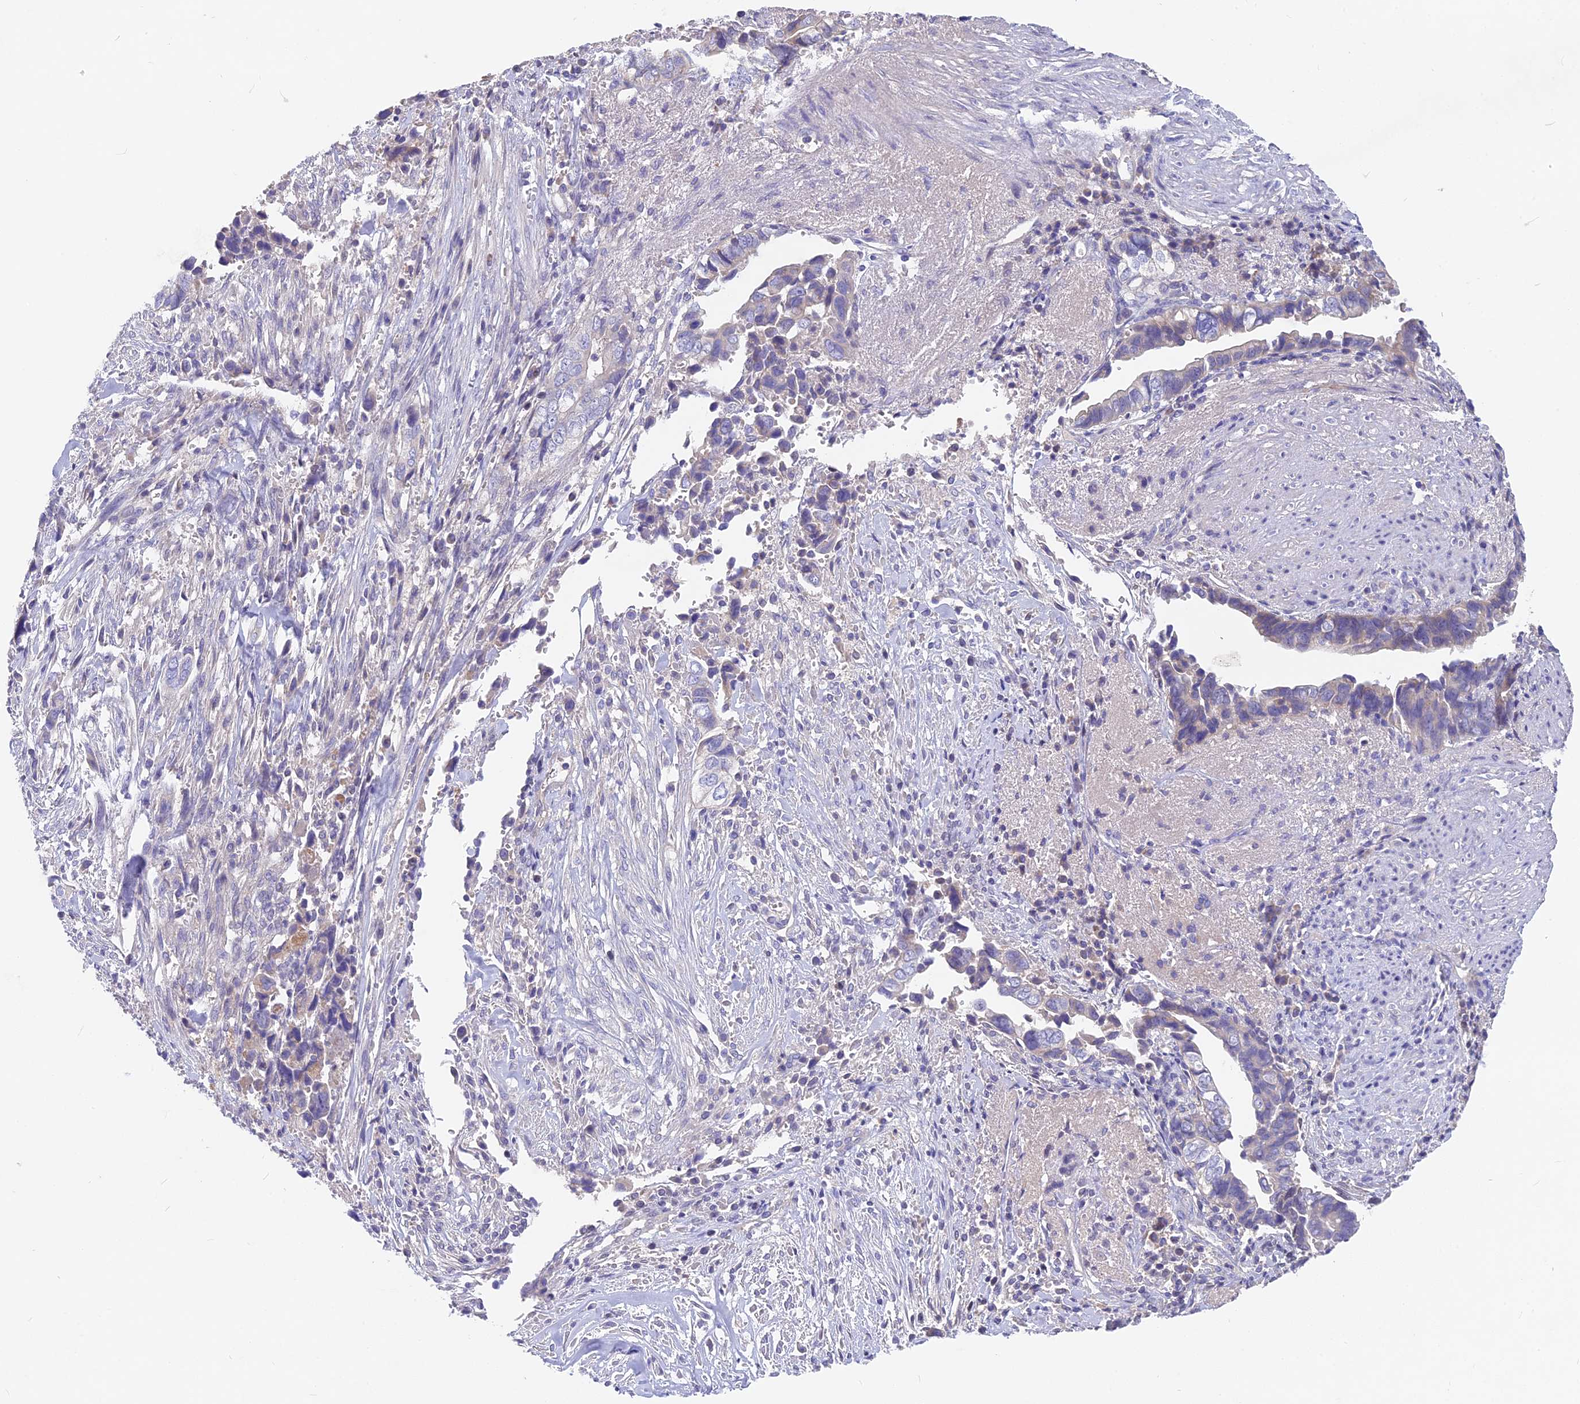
{"staining": {"intensity": "weak", "quantity": "<25%", "location": "cytoplasmic/membranous"}, "tissue": "liver cancer", "cell_type": "Tumor cells", "image_type": "cancer", "snomed": [{"axis": "morphology", "description": "Cholangiocarcinoma"}, {"axis": "topography", "description": "Liver"}], "caption": "Immunohistochemical staining of liver cancer displays no significant expression in tumor cells. Brightfield microscopy of IHC stained with DAB (3,3'-diaminobenzidine) (brown) and hematoxylin (blue), captured at high magnification.", "gene": "PZP", "patient": {"sex": "female", "age": 79}}